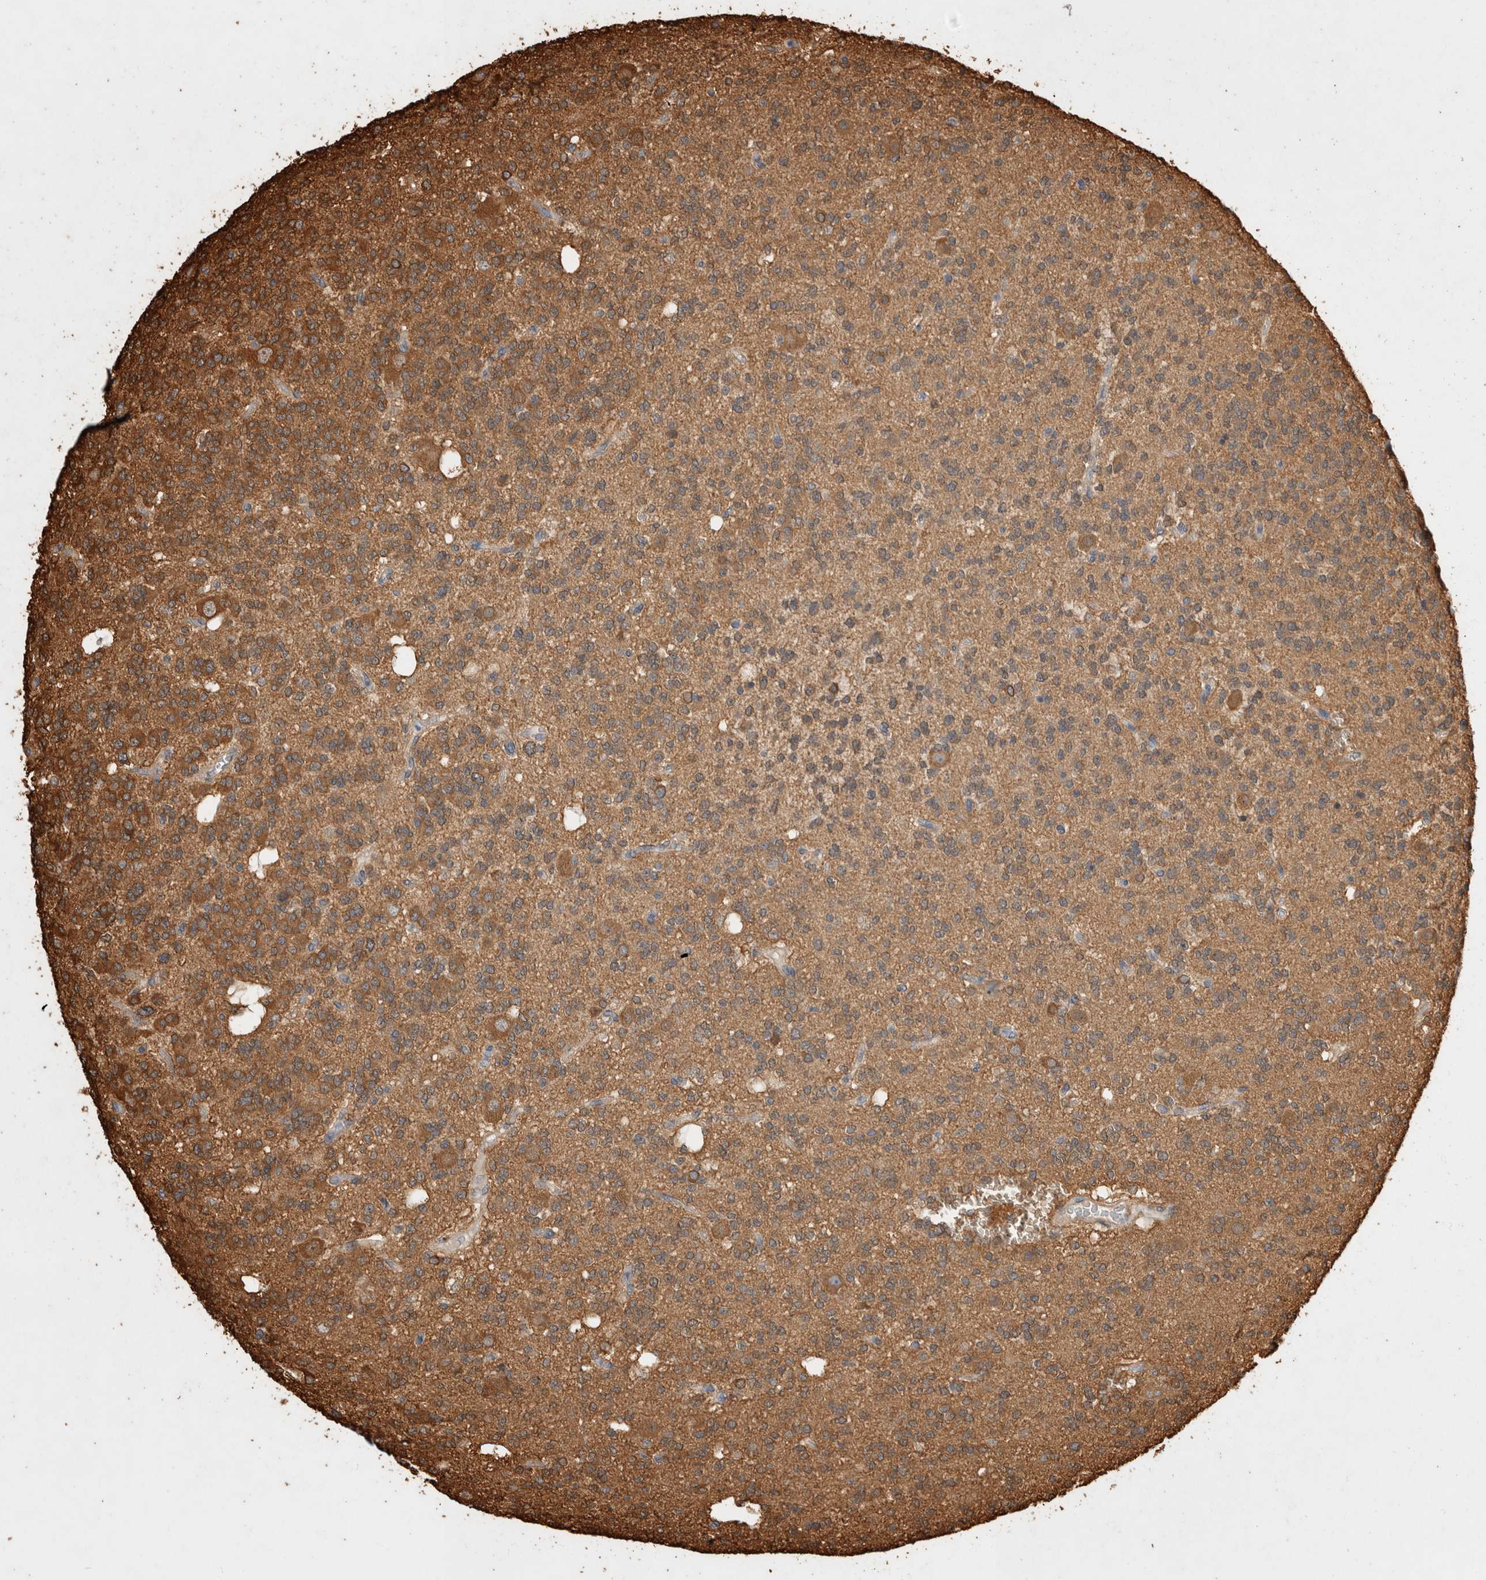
{"staining": {"intensity": "moderate", "quantity": ">75%", "location": "cytoplasmic/membranous"}, "tissue": "glioma", "cell_type": "Tumor cells", "image_type": "cancer", "snomed": [{"axis": "morphology", "description": "Glioma, malignant, Low grade"}, {"axis": "topography", "description": "Brain"}], "caption": "Protein expression analysis of low-grade glioma (malignant) demonstrates moderate cytoplasmic/membranous expression in about >75% of tumor cells.", "gene": "ZNF397", "patient": {"sex": "male", "age": 38}}